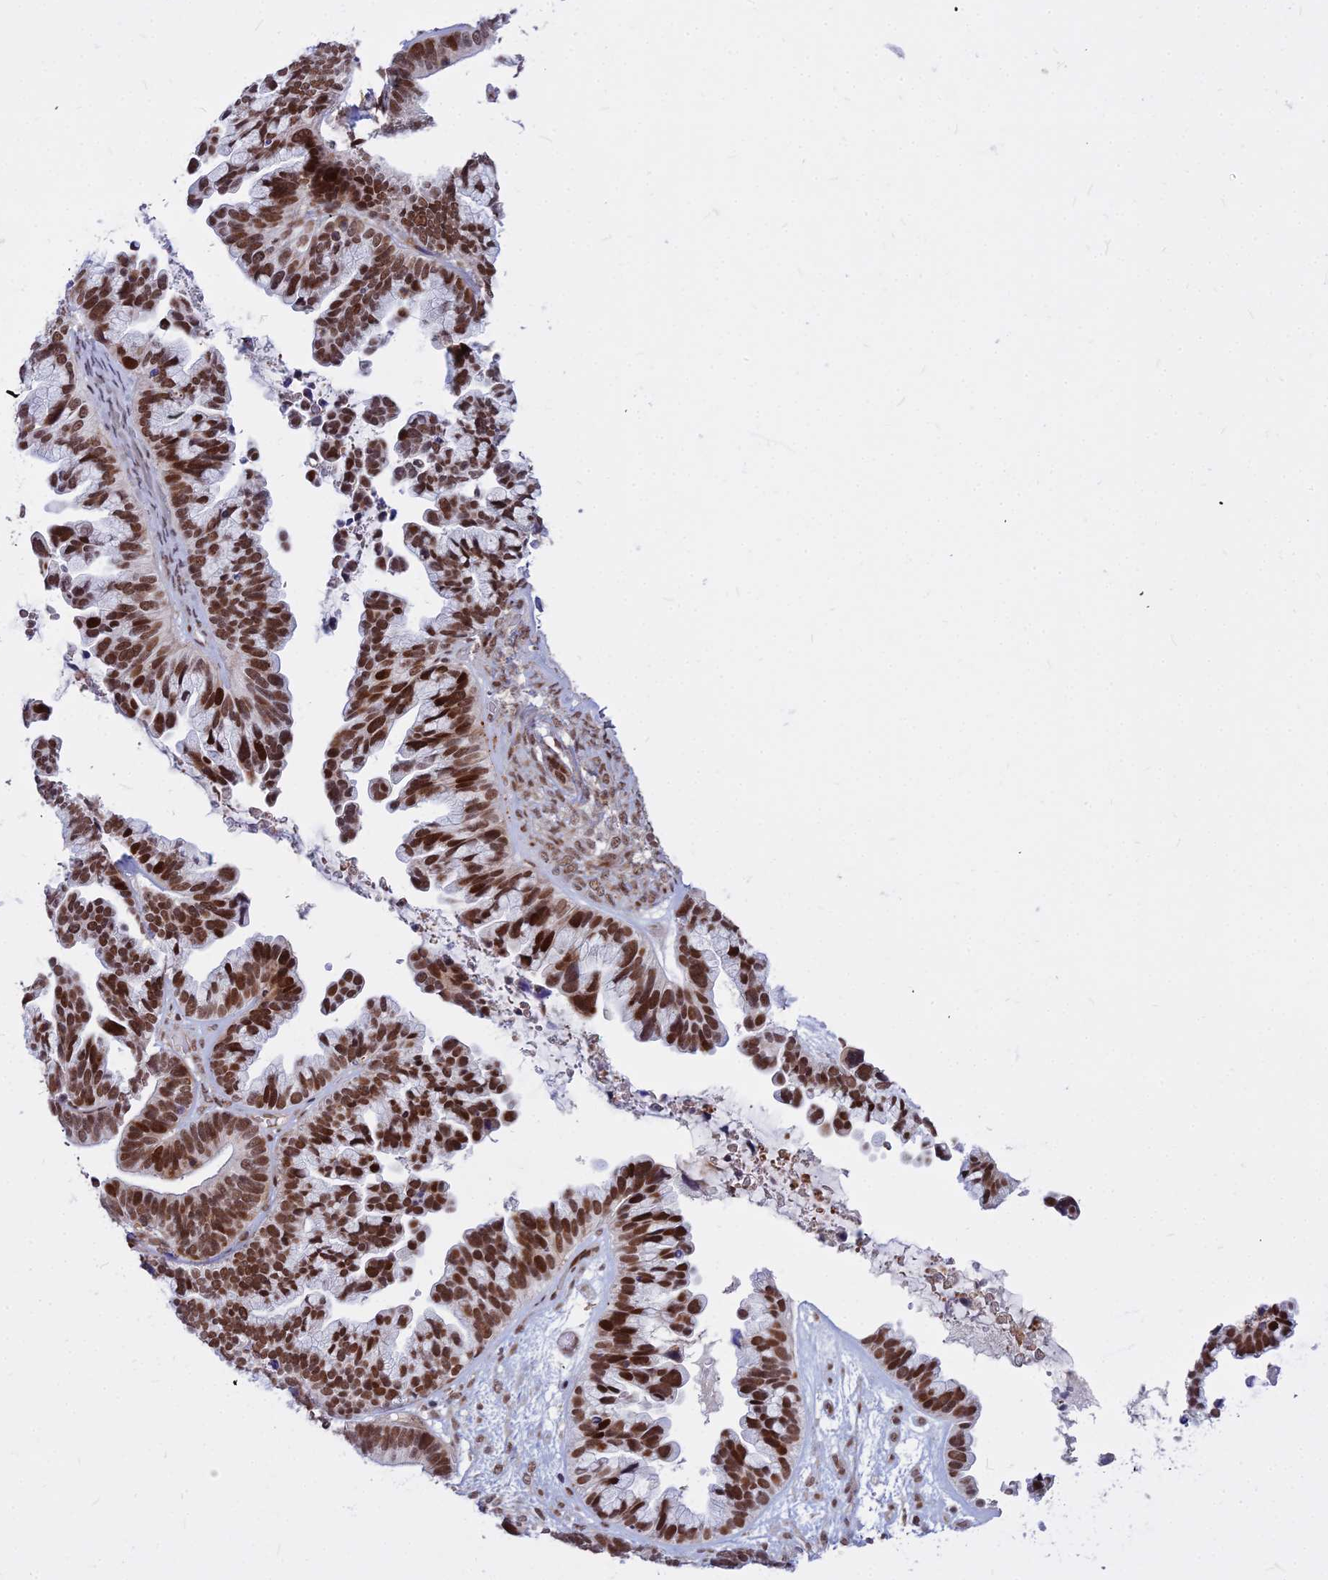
{"staining": {"intensity": "strong", "quantity": ">75%", "location": "nuclear"}, "tissue": "ovarian cancer", "cell_type": "Tumor cells", "image_type": "cancer", "snomed": [{"axis": "morphology", "description": "Cystadenocarcinoma, serous, NOS"}, {"axis": "topography", "description": "Ovary"}], "caption": "A high-resolution image shows IHC staining of ovarian serous cystadenocarcinoma, which reveals strong nuclear positivity in approximately >75% of tumor cells.", "gene": "ALG10", "patient": {"sex": "female", "age": 56}}